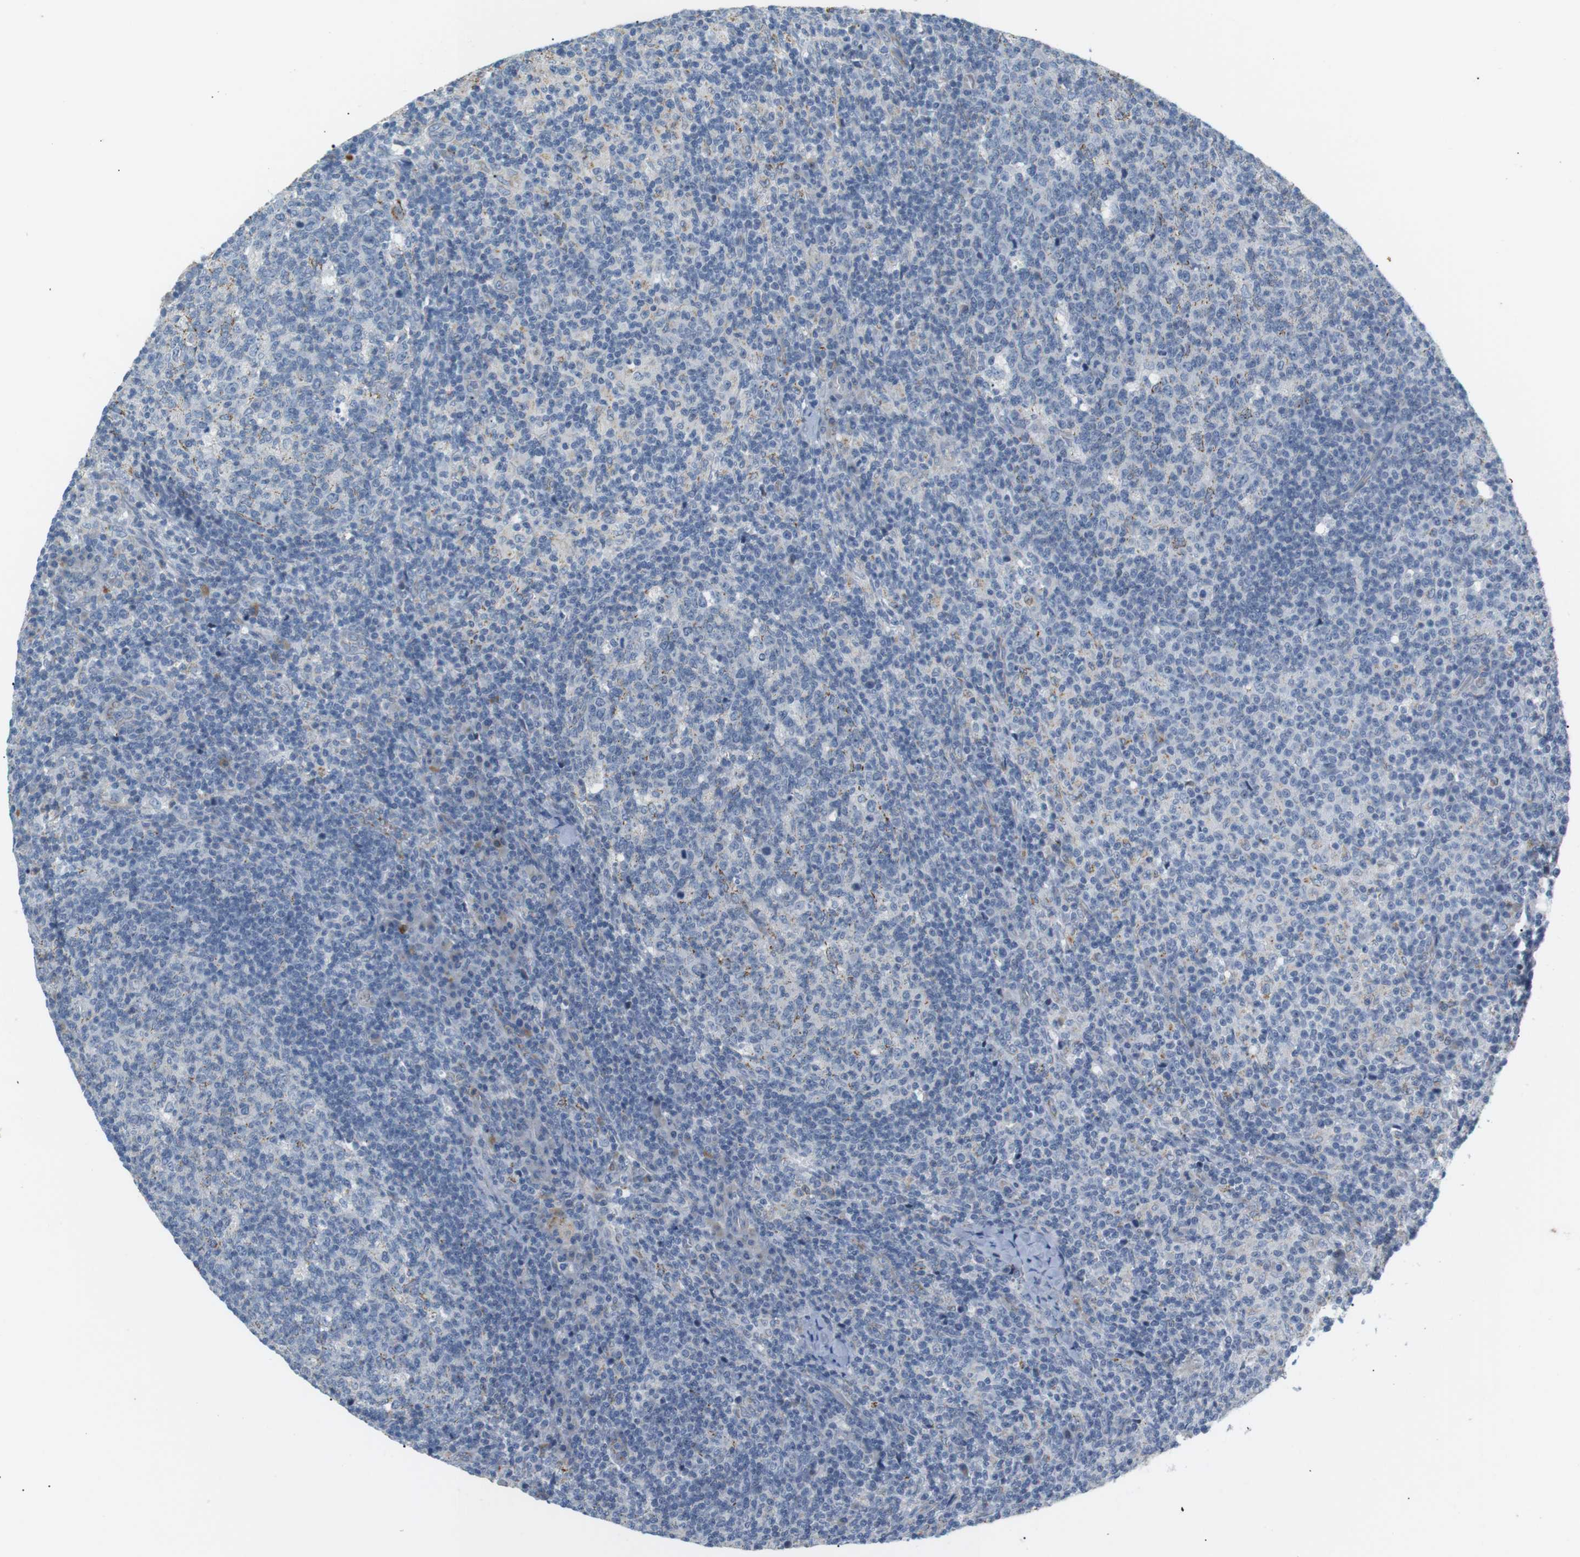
{"staining": {"intensity": "negative", "quantity": "none", "location": "none"}, "tissue": "lymph node", "cell_type": "Germinal center cells", "image_type": "normal", "snomed": [{"axis": "morphology", "description": "Normal tissue, NOS"}, {"axis": "morphology", "description": "Inflammation, NOS"}, {"axis": "topography", "description": "Lymph node"}], "caption": "This is an immunohistochemistry (IHC) image of normal human lymph node. There is no positivity in germinal center cells.", "gene": "CD300E", "patient": {"sex": "male", "age": 55}}